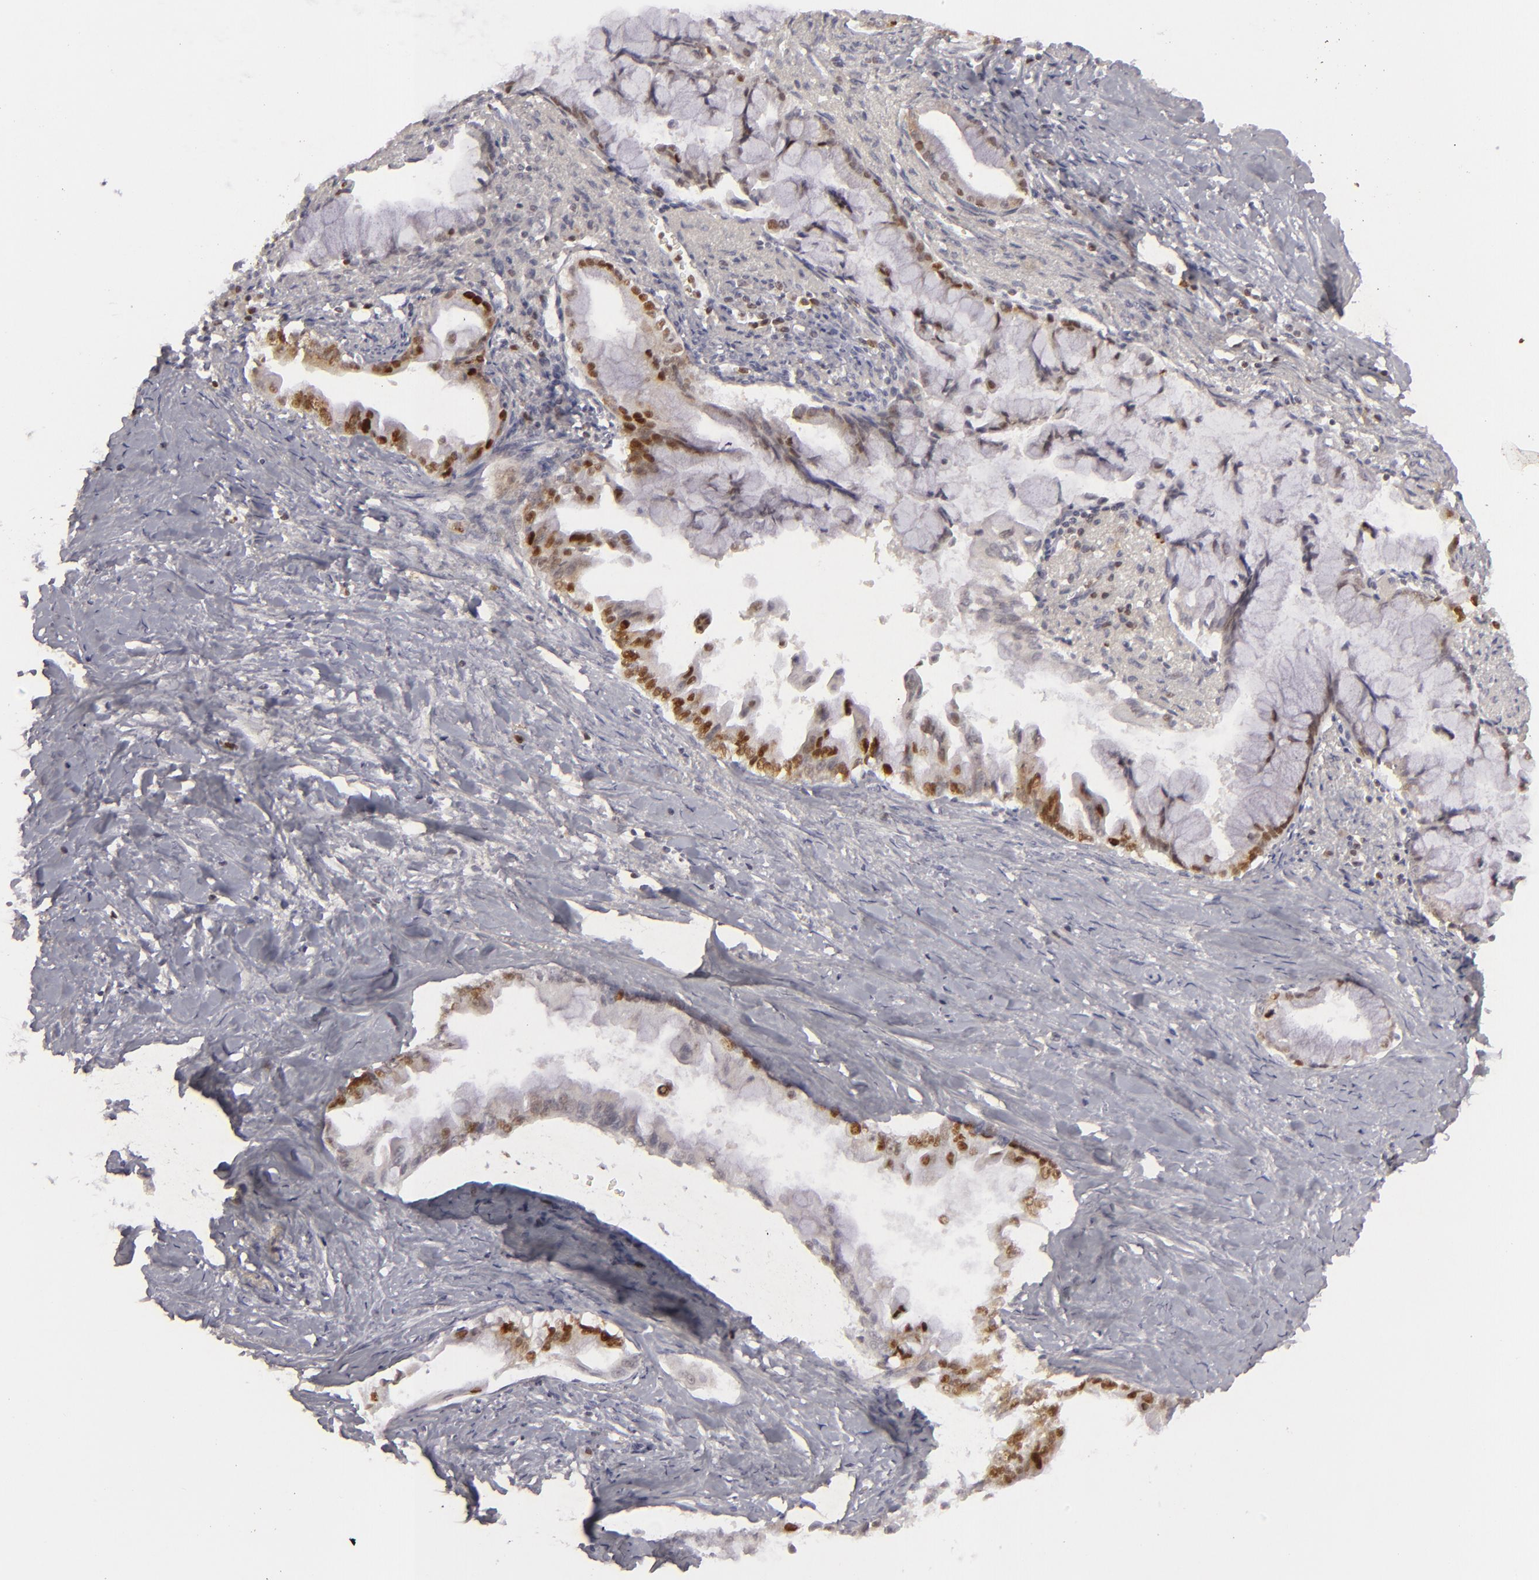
{"staining": {"intensity": "strong", "quantity": ">75%", "location": "nuclear"}, "tissue": "pancreatic cancer", "cell_type": "Tumor cells", "image_type": "cancer", "snomed": [{"axis": "morphology", "description": "Adenocarcinoma, NOS"}, {"axis": "topography", "description": "Pancreas"}], "caption": "Immunohistochemistry staining of adenocarcinoma (pancreatic), which shows high levels of strong nuclear positivity in about >75% of tumor cells indicating strong nuclear protein expression. The staining was performed using DAB (3,3'-diaminobenzidine) (brown) for protein detection and nuclei were counterstained in hematoxylin (blue).", "gene": "FEN1", "patient": {"sex": "male", "age": 59}}